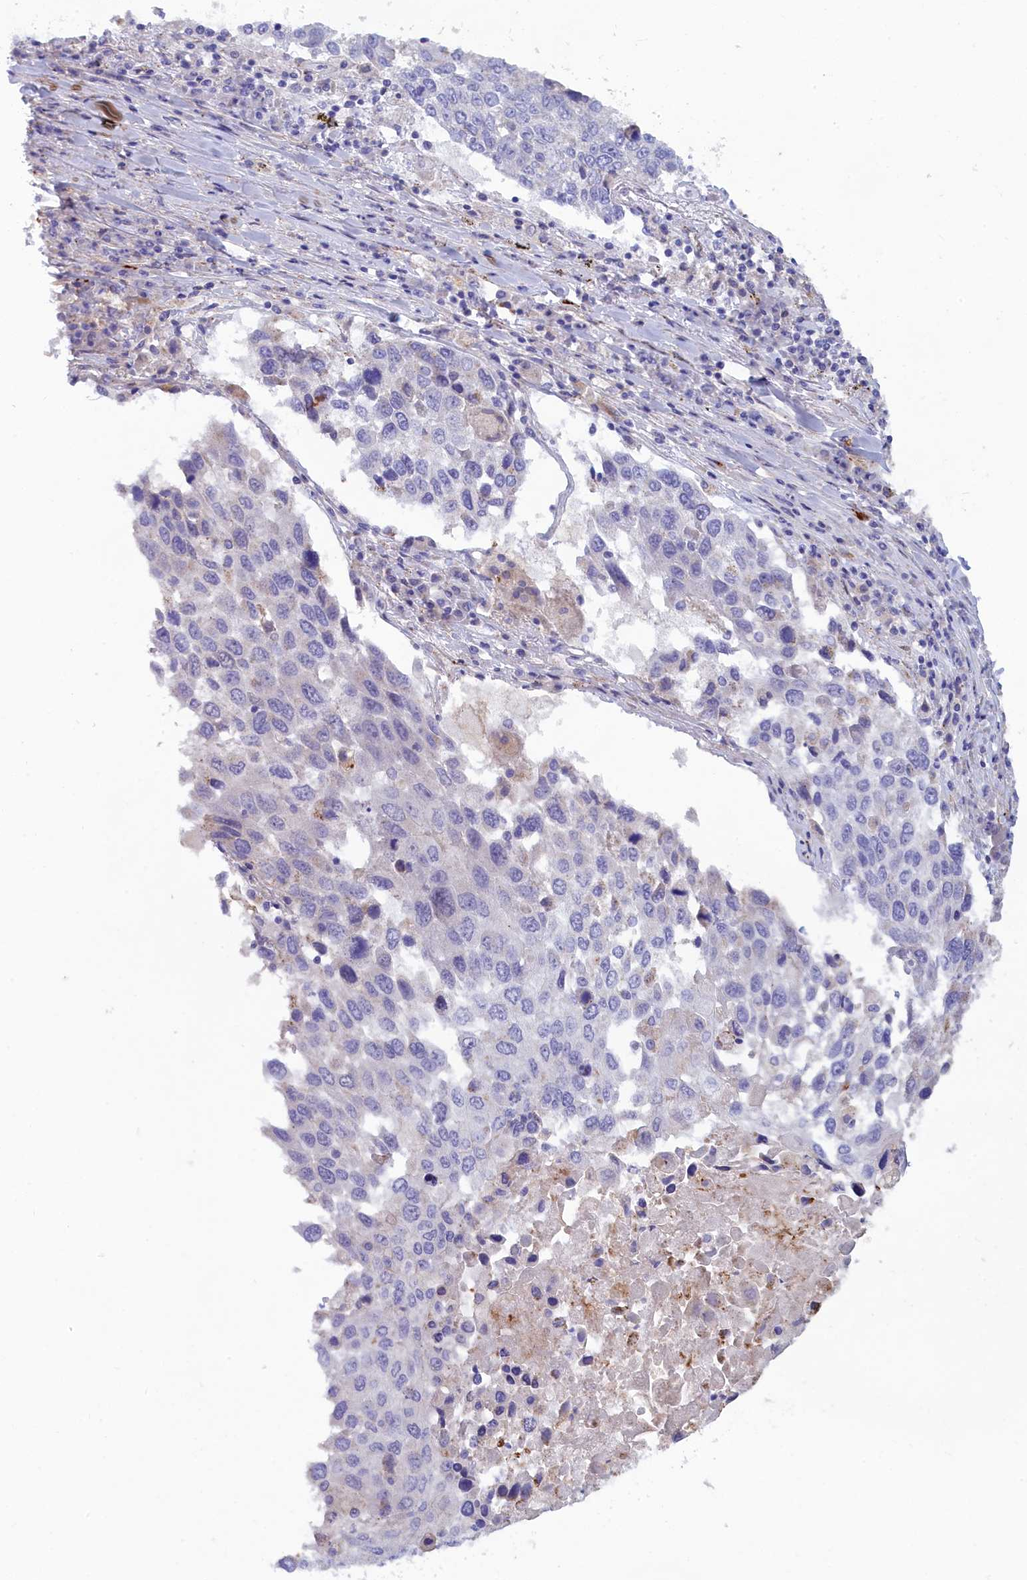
{"staining": {"intensity": "negative", "quantity": "none", "location": "none"}, "tissue": "lung cancer", "cell_type": "Tumor cells", "image_type": "cancer", "snomed": [{"axis": "morphology", "description": "Squamous cell carcinoma, NOS"}, {"axis": "topography", "description": "Lung"}], "caption": "An immunohistochemistry image of lung squamous cell carcinoma is shown. There is no staining in tumor cells of lung squamous cell carcinoma.", "gene": "WDR6", "patient": {"sex": "male", "age": 65}}